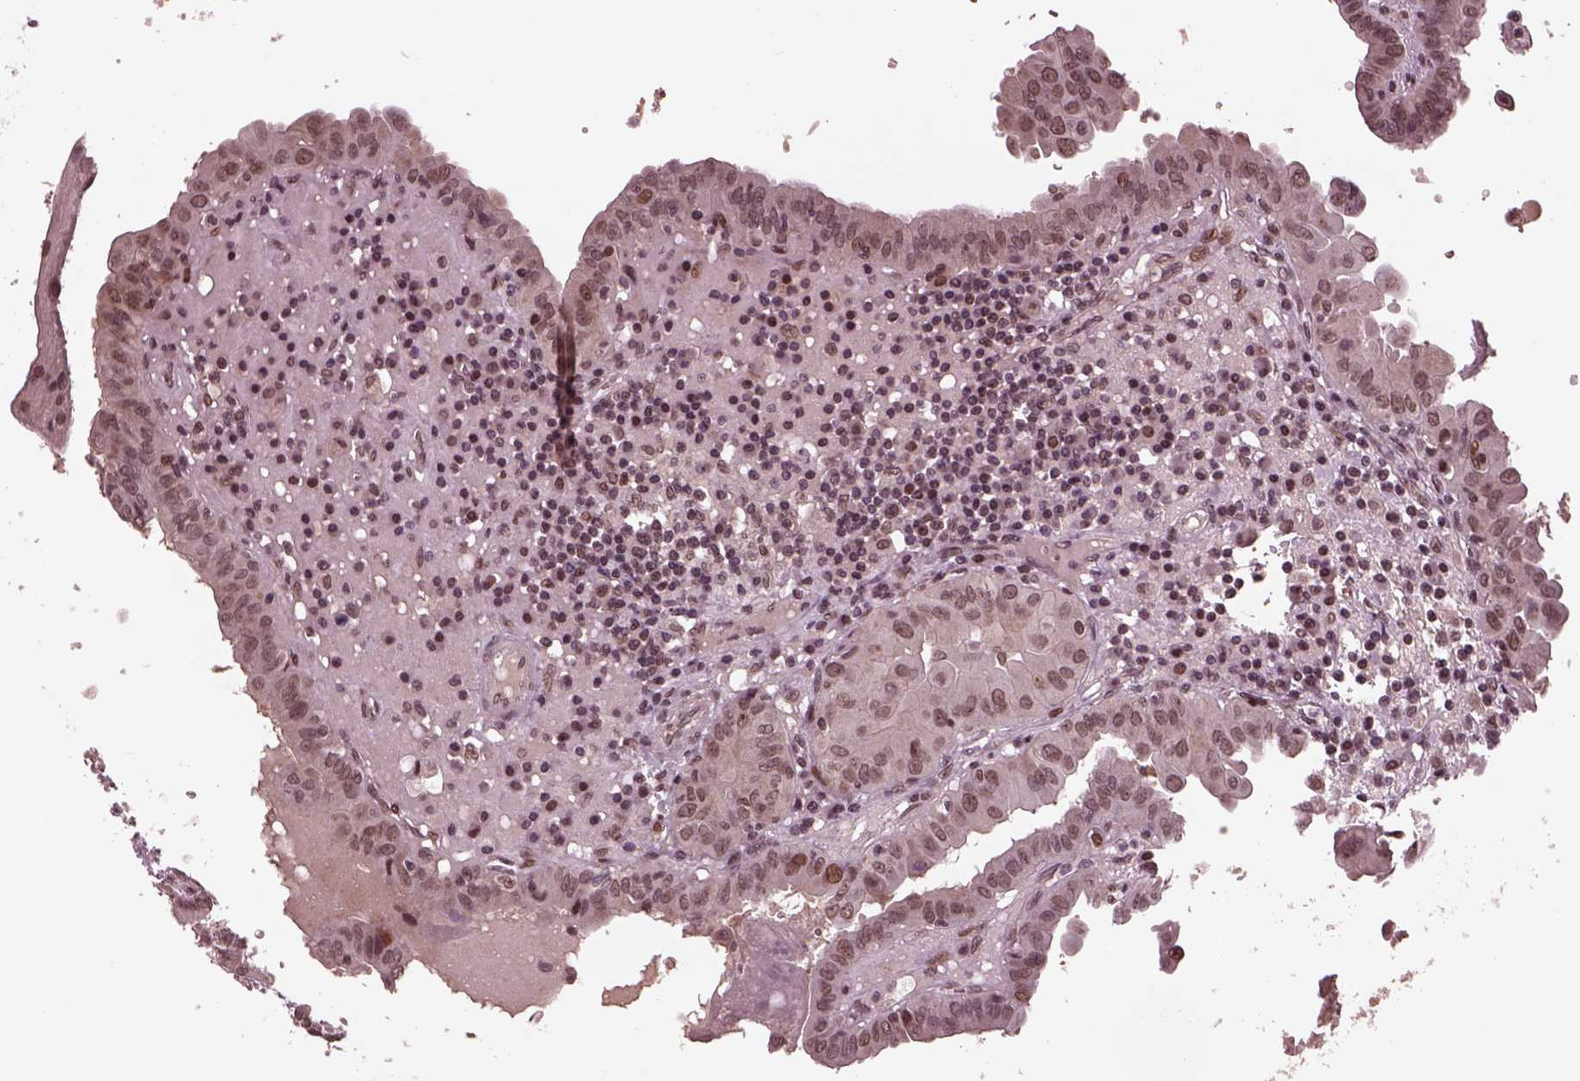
{"staining": {"intensity": "moderate", "quantity": "25%-75%", "location": "nuclear"}, "tissue": "thyroid cancer", "cell_type": "Tumor cells", "image_type": "cancer", "snomed": [{"axis": "morphology", "description": "Papillary adenocarcinoma, NOS"}, {"axis": "topography", "description": "Thyroid gland"}], "caption": "High-power microscopy captured an IHC histopathology image of thyroid cancer (papillary adenocarcinoma), revealing moderate nuclear staining in about 25%-75% of tumor cells.", "gene": "NAP1L5", "patient": {"sex": "female", "age": 37}}